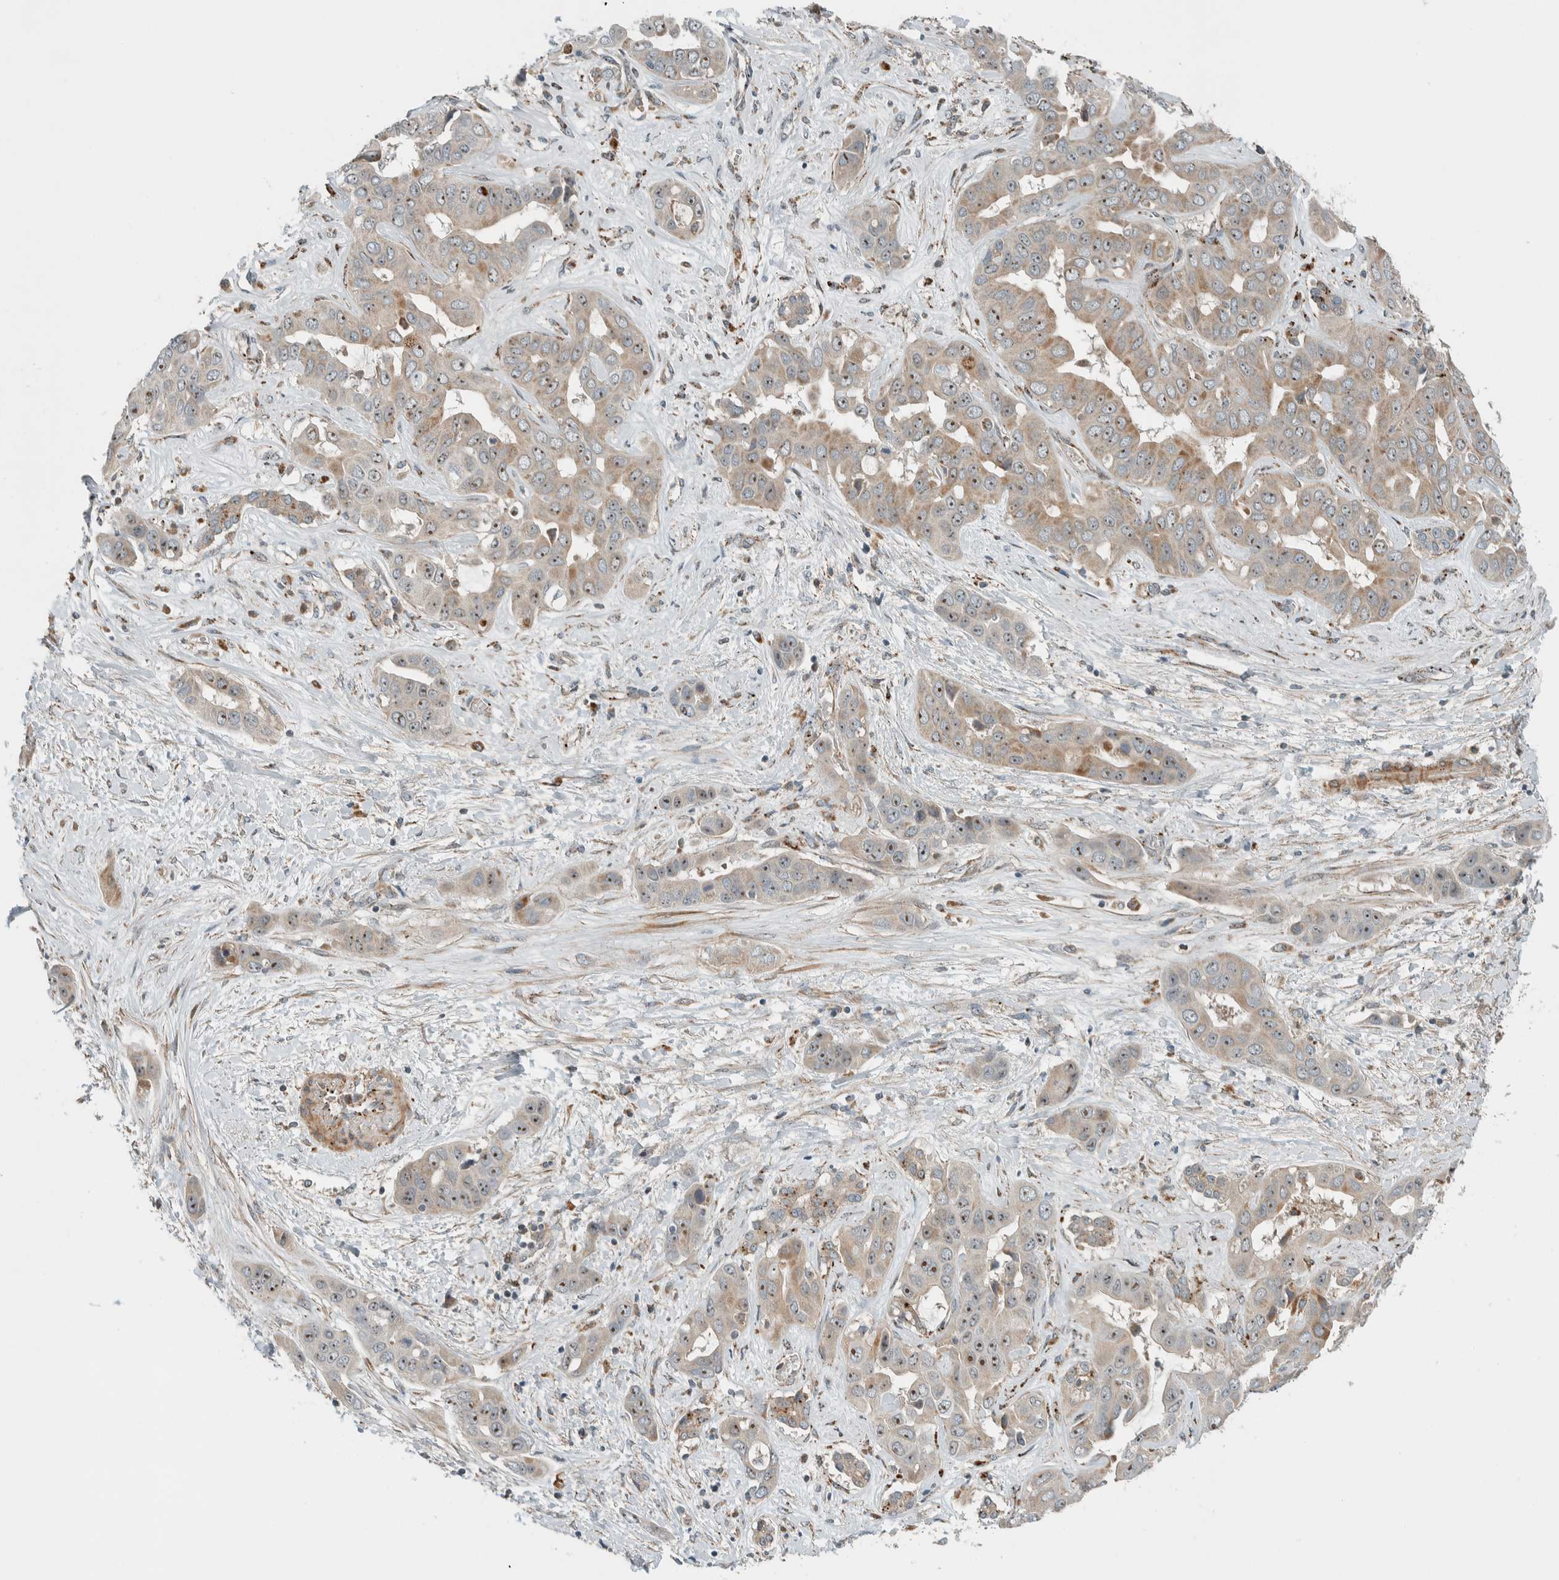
{"staining": {"intensity": "moderate", "quantity": ">75%", "location": "cytoplasmic/membranous,nuclear"}, "tissue": "liver cancer", "cell_type": "Tumor cells", "image_type": "cancer", "snomed": [{"axis": "morphology", "description": "Cholangiocarcinoma"}, {"axis": "topography", "description": "Liver"}], "caption": "A high-resolution photomicrograph shows immunohistochemistry staining of liver cancer, which displays moderate cytoplasmic/membranous and nuclear positivity in about >75% of tumor cells.", "gene": "SLFN12L", "patient": {"sex": "female", "age": 52}}